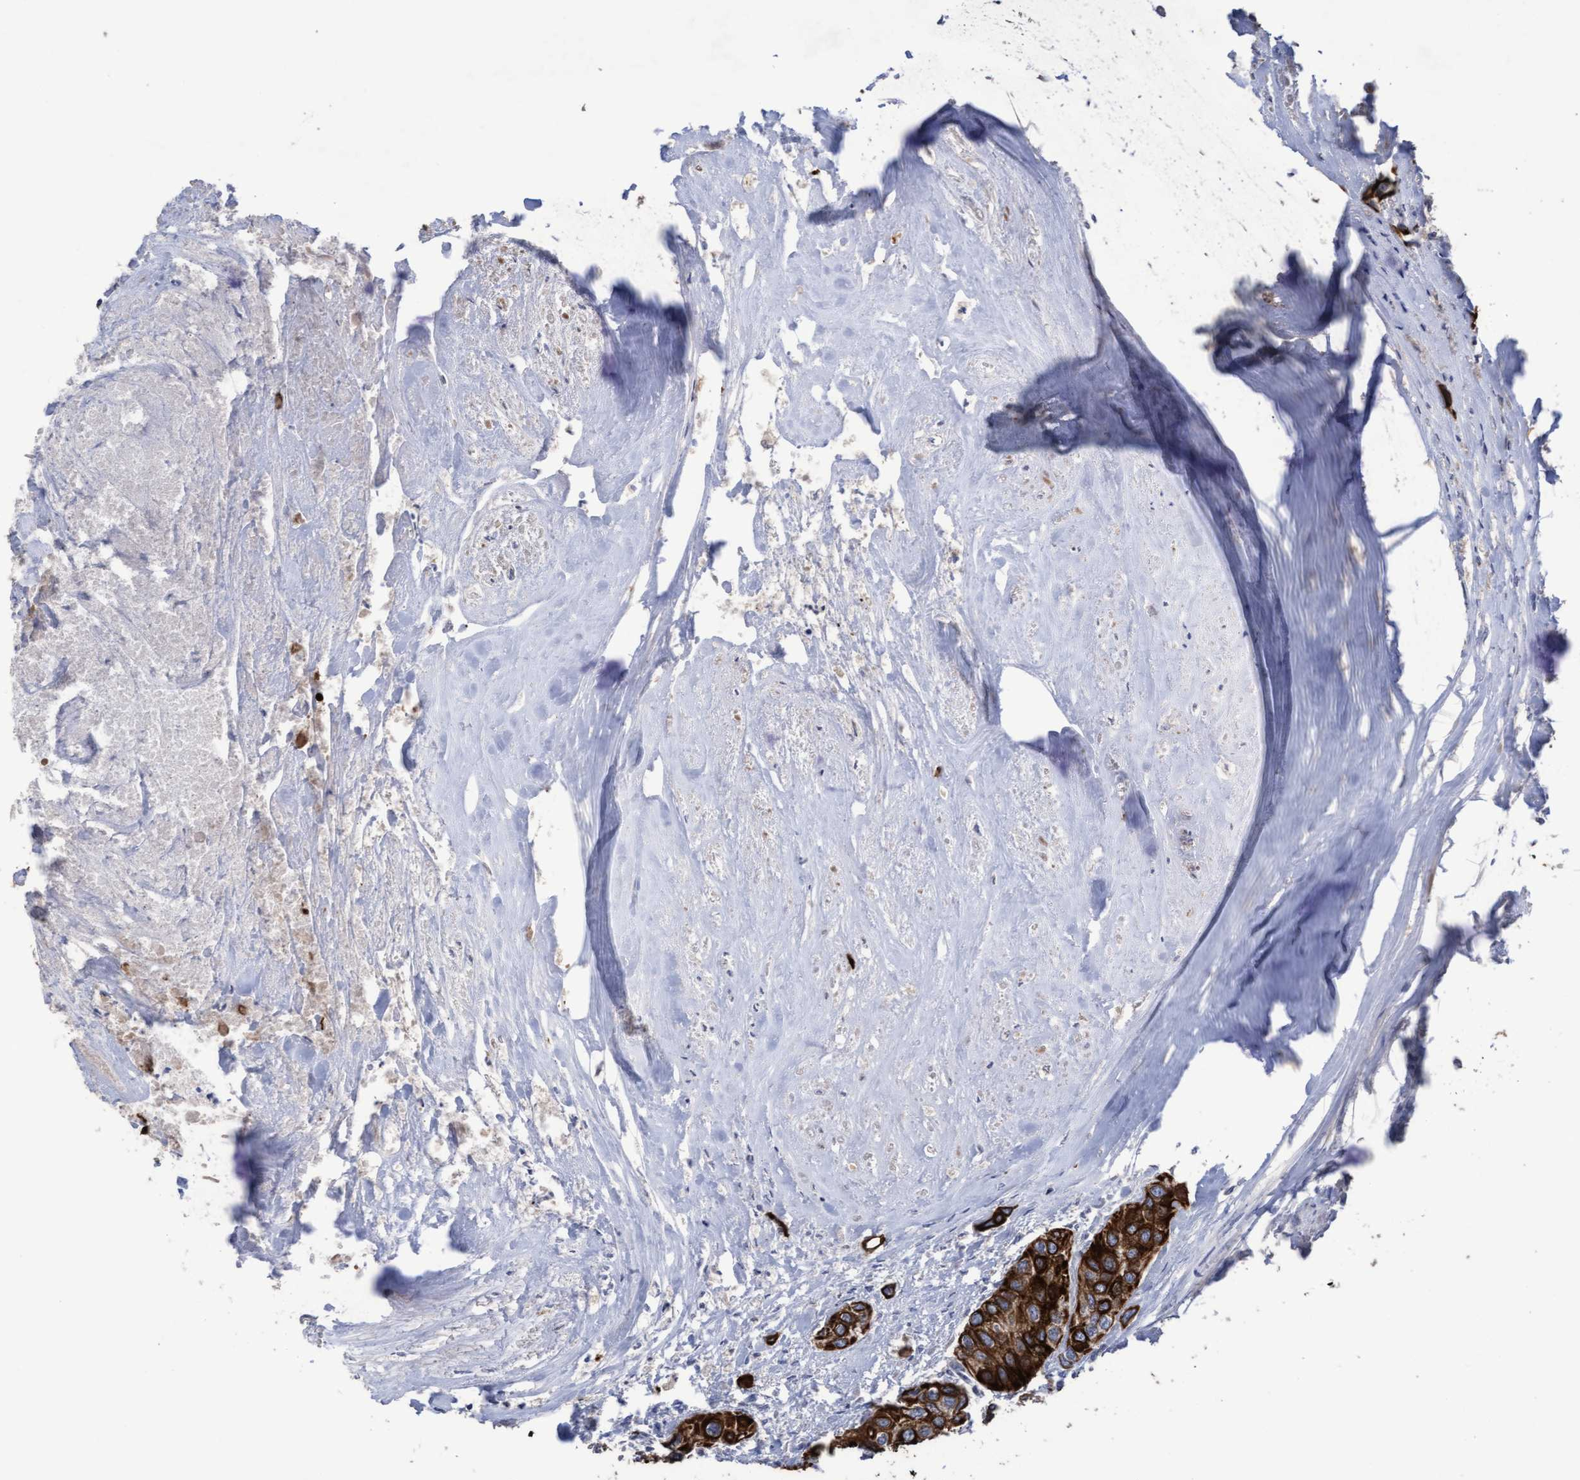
{"staining": {"intensity": "strong", "quantity": ">75%", "location": "cytoplasmic/membranous"}, "tissue": "urothelial cancer", "cell_type": "Tumor cells", "image_type": "cancer", "snomed": [{"axis": "morphology", "description": "Urothelial carcinoma, High grade"}, {"axis": "topography", "description": "Urinary bladder"}], "caption": "Approximately >75% of tumor cells in human high-grade urothelial carcinoma display strong cytoplasmic/membranous protein expression as visualized by brown immunohistochemical staining.", "gene": "KRT24", "patient": {"sex": "female", "age": 56}}